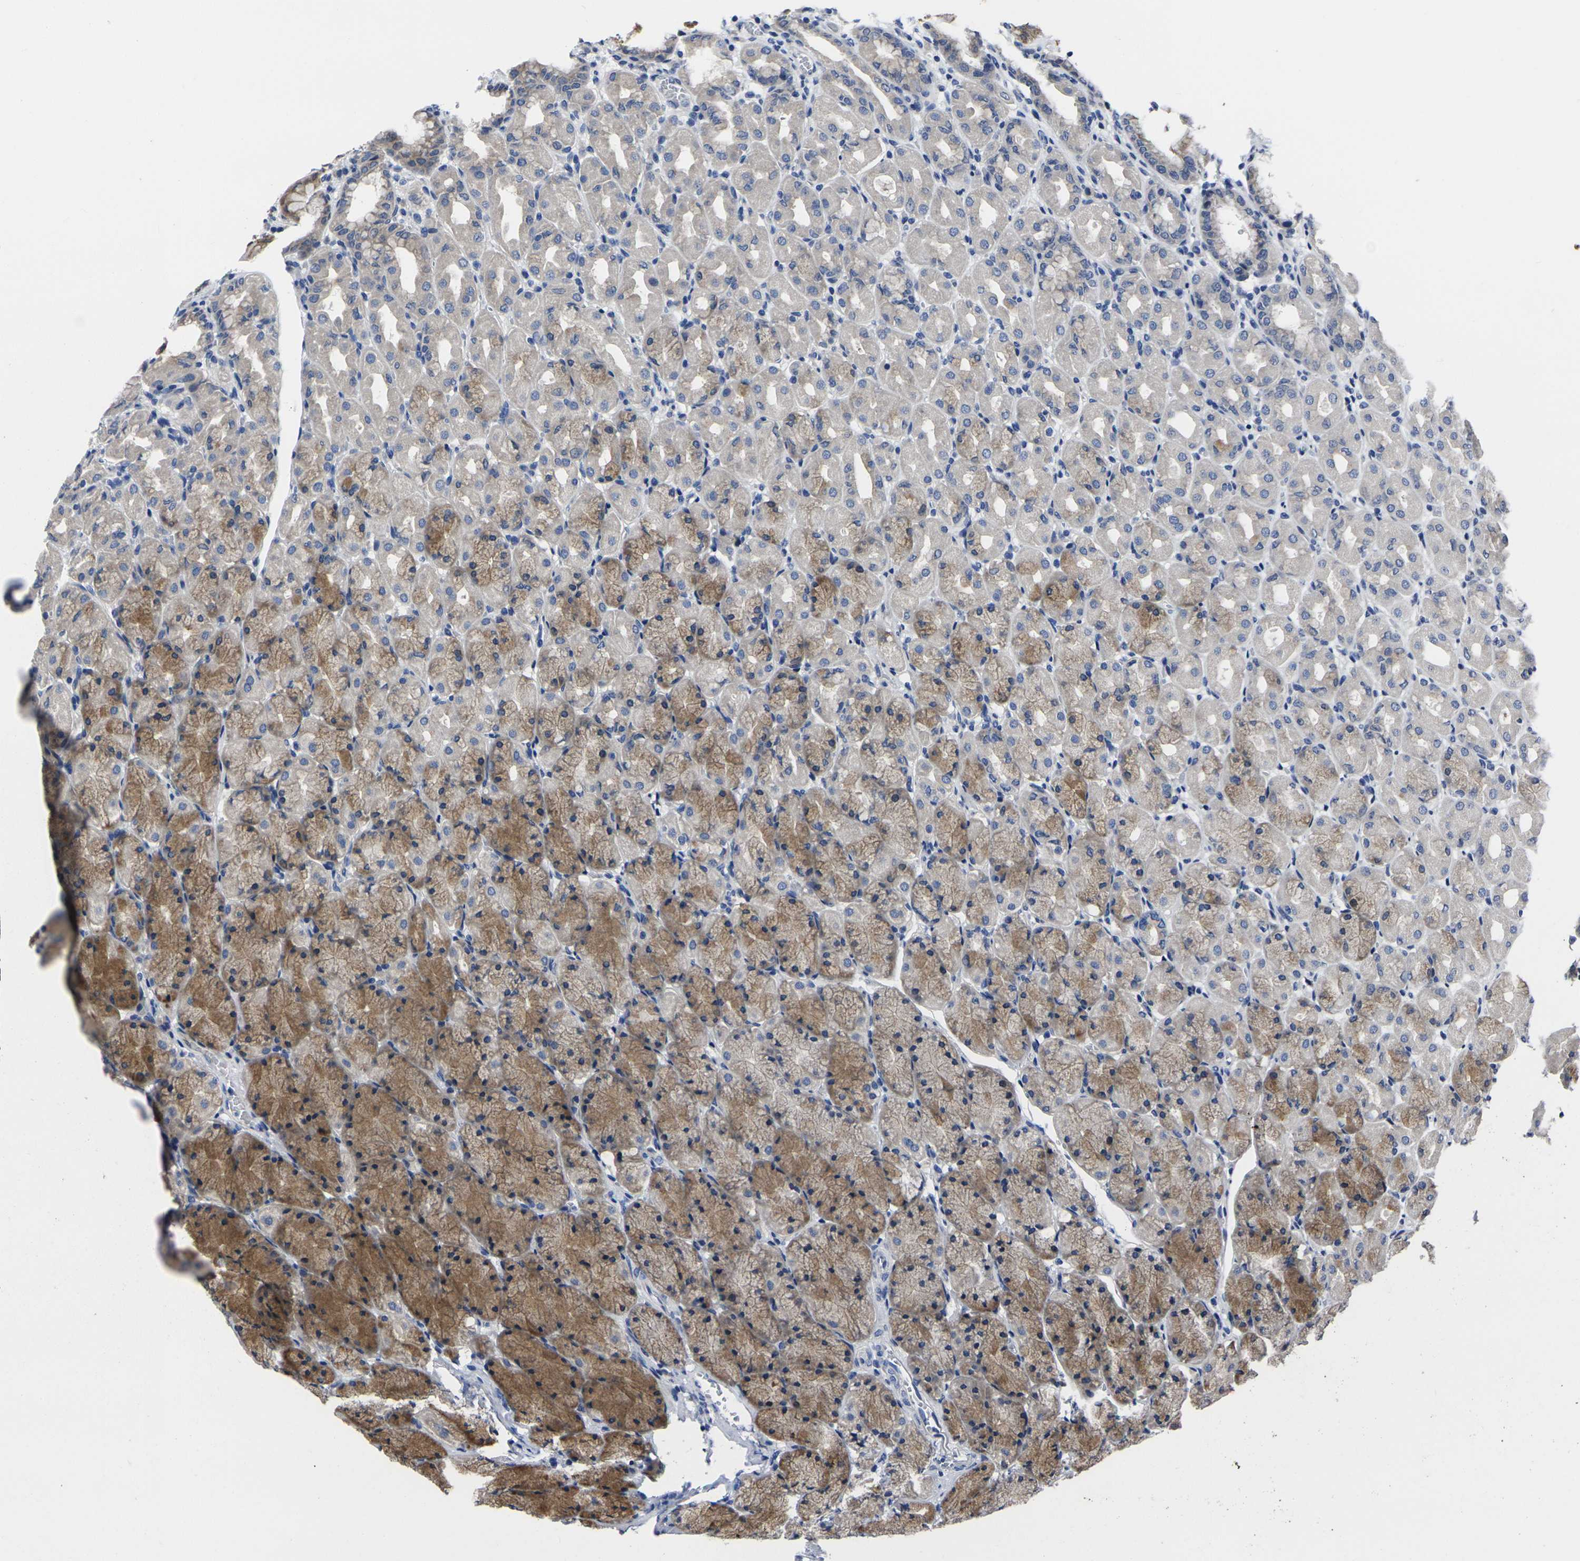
{"staining": {"intensity": "moderate", "quantity": "25%-75%", "location": "cytoplasmic/membranous"}, "tissue": "stomach", "cell_type": "Glandular cells", "image_type": "normal", "snomed": [{"axis": "morphology", "description": "Normal tissue, NOS"}, {"axis": "topography", "description": "Stomach, upper"}], "caption": "The micrograph displays immunohistochemical staining of normal stomach. There is moderate cytoplasmic/membranous positivity is seen in about 25%-75% of glandular cells.", "gene": "CYP2C8", "patient": {"sex": "female", "age": 56}}